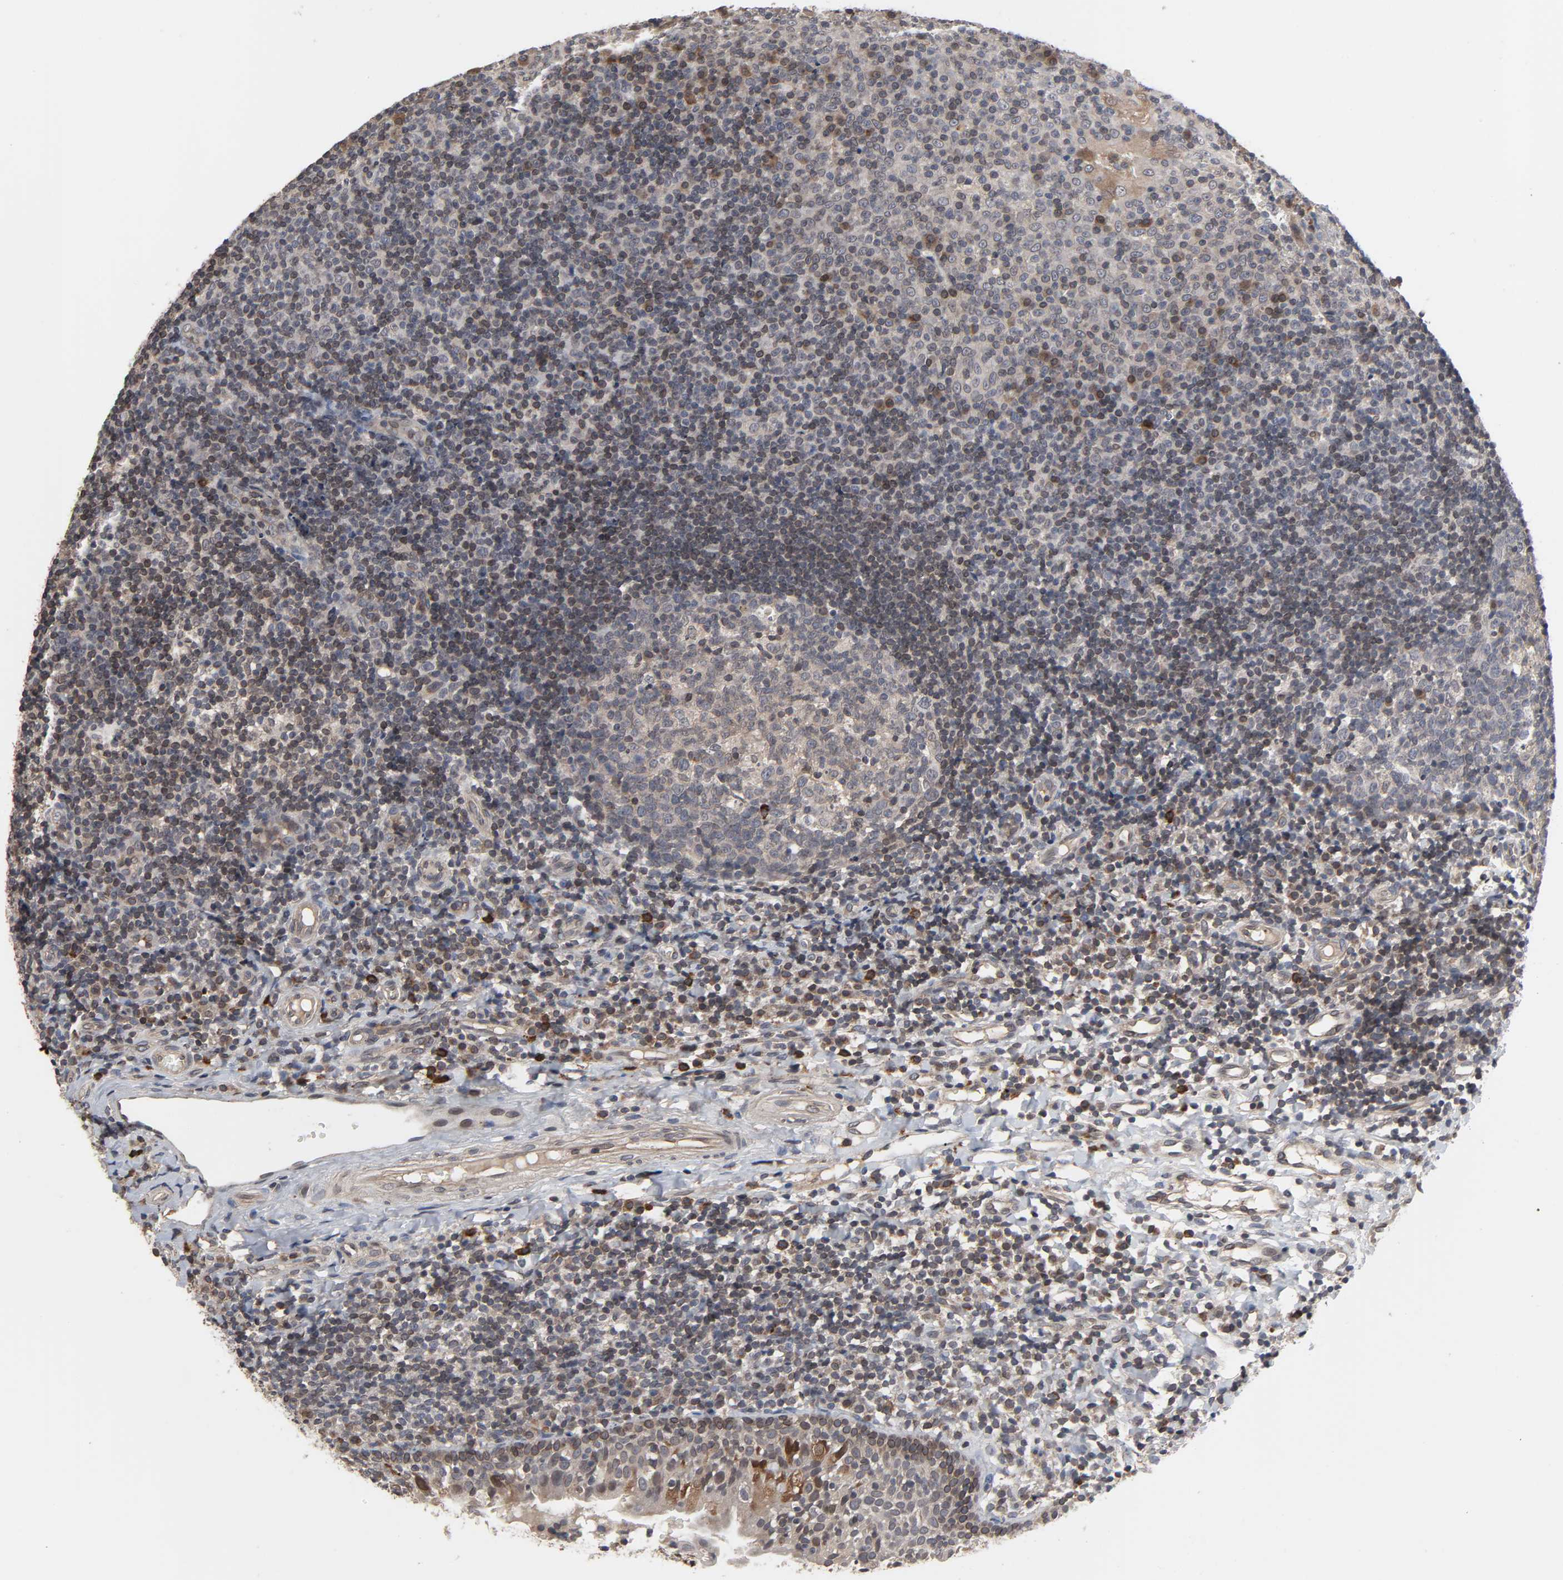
{"staining": {"intensity": "weak", "quantity": ">75%", "location": "cytoplasmic/membranous"}, "tissue": "tonsil", "cell_type": "Germinal center cells", "image_type": "normal", "snomed": [{"axis": "morphology", "description": "Normal tissue, NOS"}, {"axis": "topography", "description": "Tonsil"}], "caption": "Weak cytoplasmic/membranous staining for a protein is present in approximately >75% of germinal center cells of unremarkable tonsil using immunohistochemistry.", "gene": "CCDC175", "patient": {"sex": "female", "age": 40}}